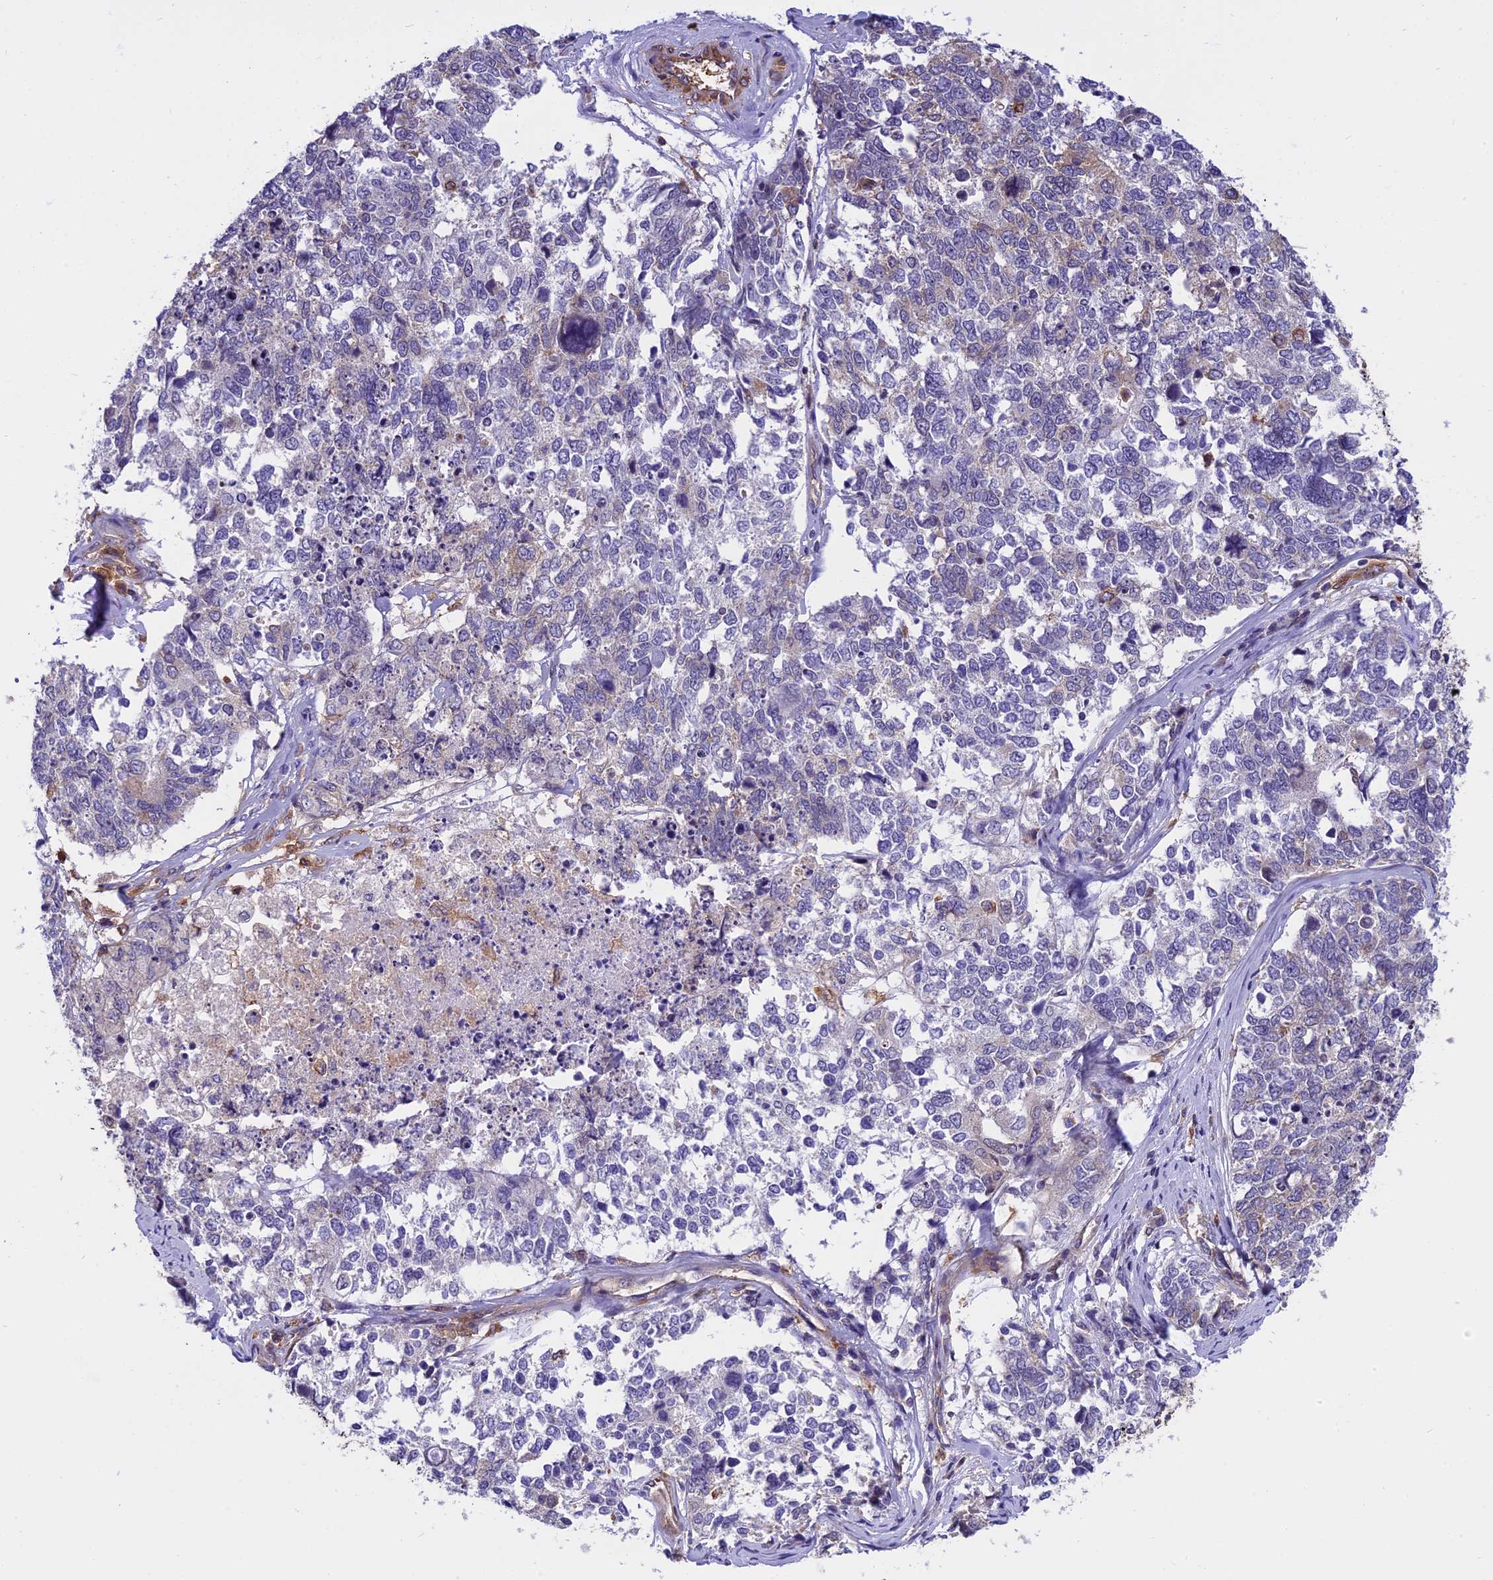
{"staining": {"intensity": "negative", "quantity": "none", "location": "none"}, "tissue": "cervical cancer", "cell_type": "Tumor cells", "image_type": "cancer", "snomed": [{"axis": "morphology", "description": "Squamous cell carcinoma, NOS"}, {"axis": "topography", "description": "Cervix"}], "caption": "Immunohistochemistry (IHC) photomicrograph of cervical cancer (squamous cell carcinoma) stained for a protein (brown), which reveals no expression in tumor cells. (DAB immunohistochemistry with hematoxylin counter stain).", "gene": "EHBP1L1", "patient": {"sex": "female", "age": 63}}